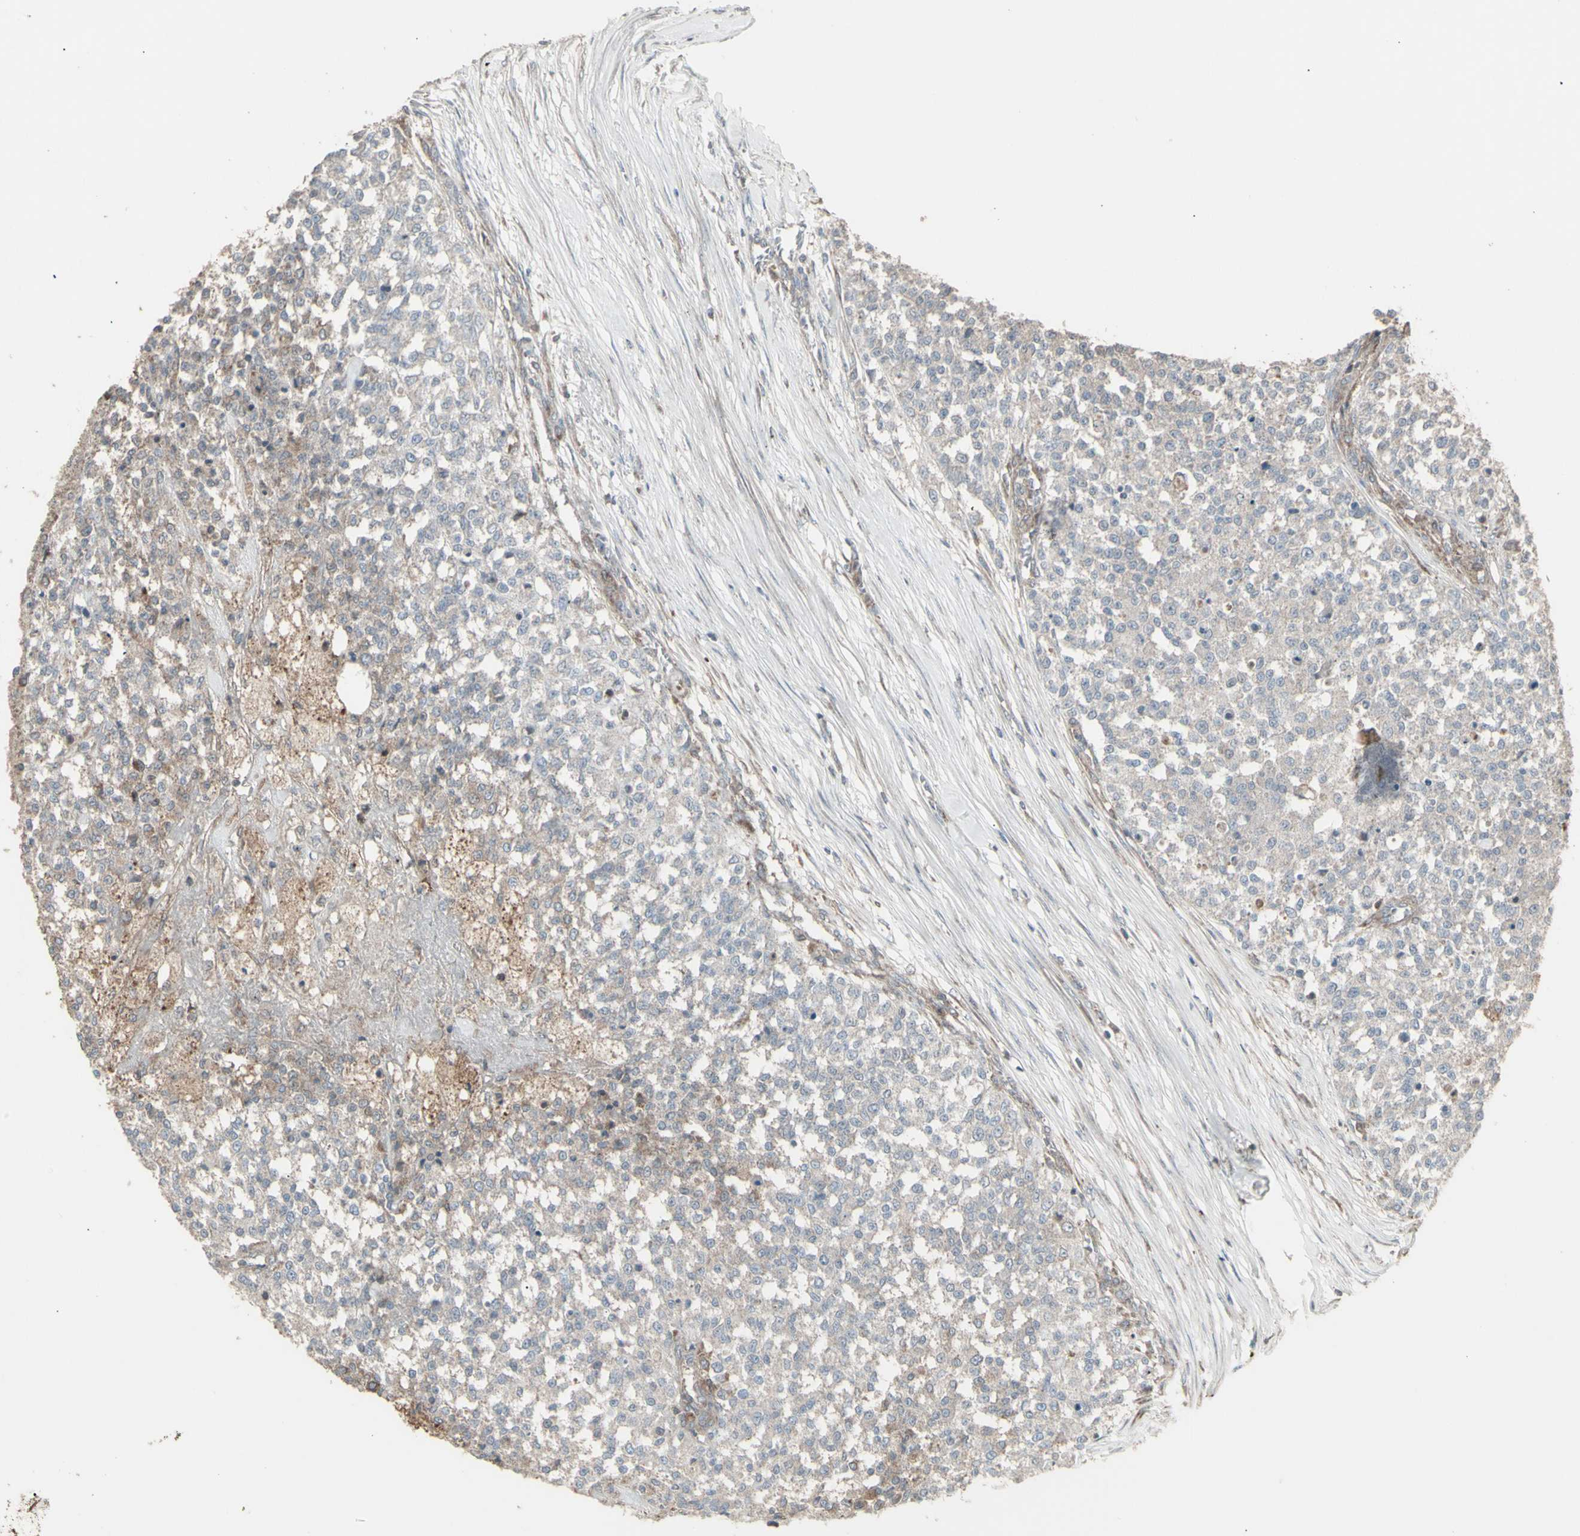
{"staining": {"intensity": "weak", "quantity": ">75%", "location": "cytoplasmic/membranous"}, "tissue": "testis cancer", "cell_type": "Tumor cells", "image_type": "cancer", "snomed": [{"axis": "morphology", "description": "Seminoma, NOS"}, {"axis": "topography", "description": "Testis"}], "caption": "IHC micrograph of neoplastic tissue: testis seminoma stained using immunohistochemistry (IHC) shows low levels of weak protein expression localized specifically in the cytoplasmic/membranous of tumor cells, appearing as a cytoplasmic/membranous brown color.", "gene": "RNASEL", "patient": {"sex": "male", "age": 59}}